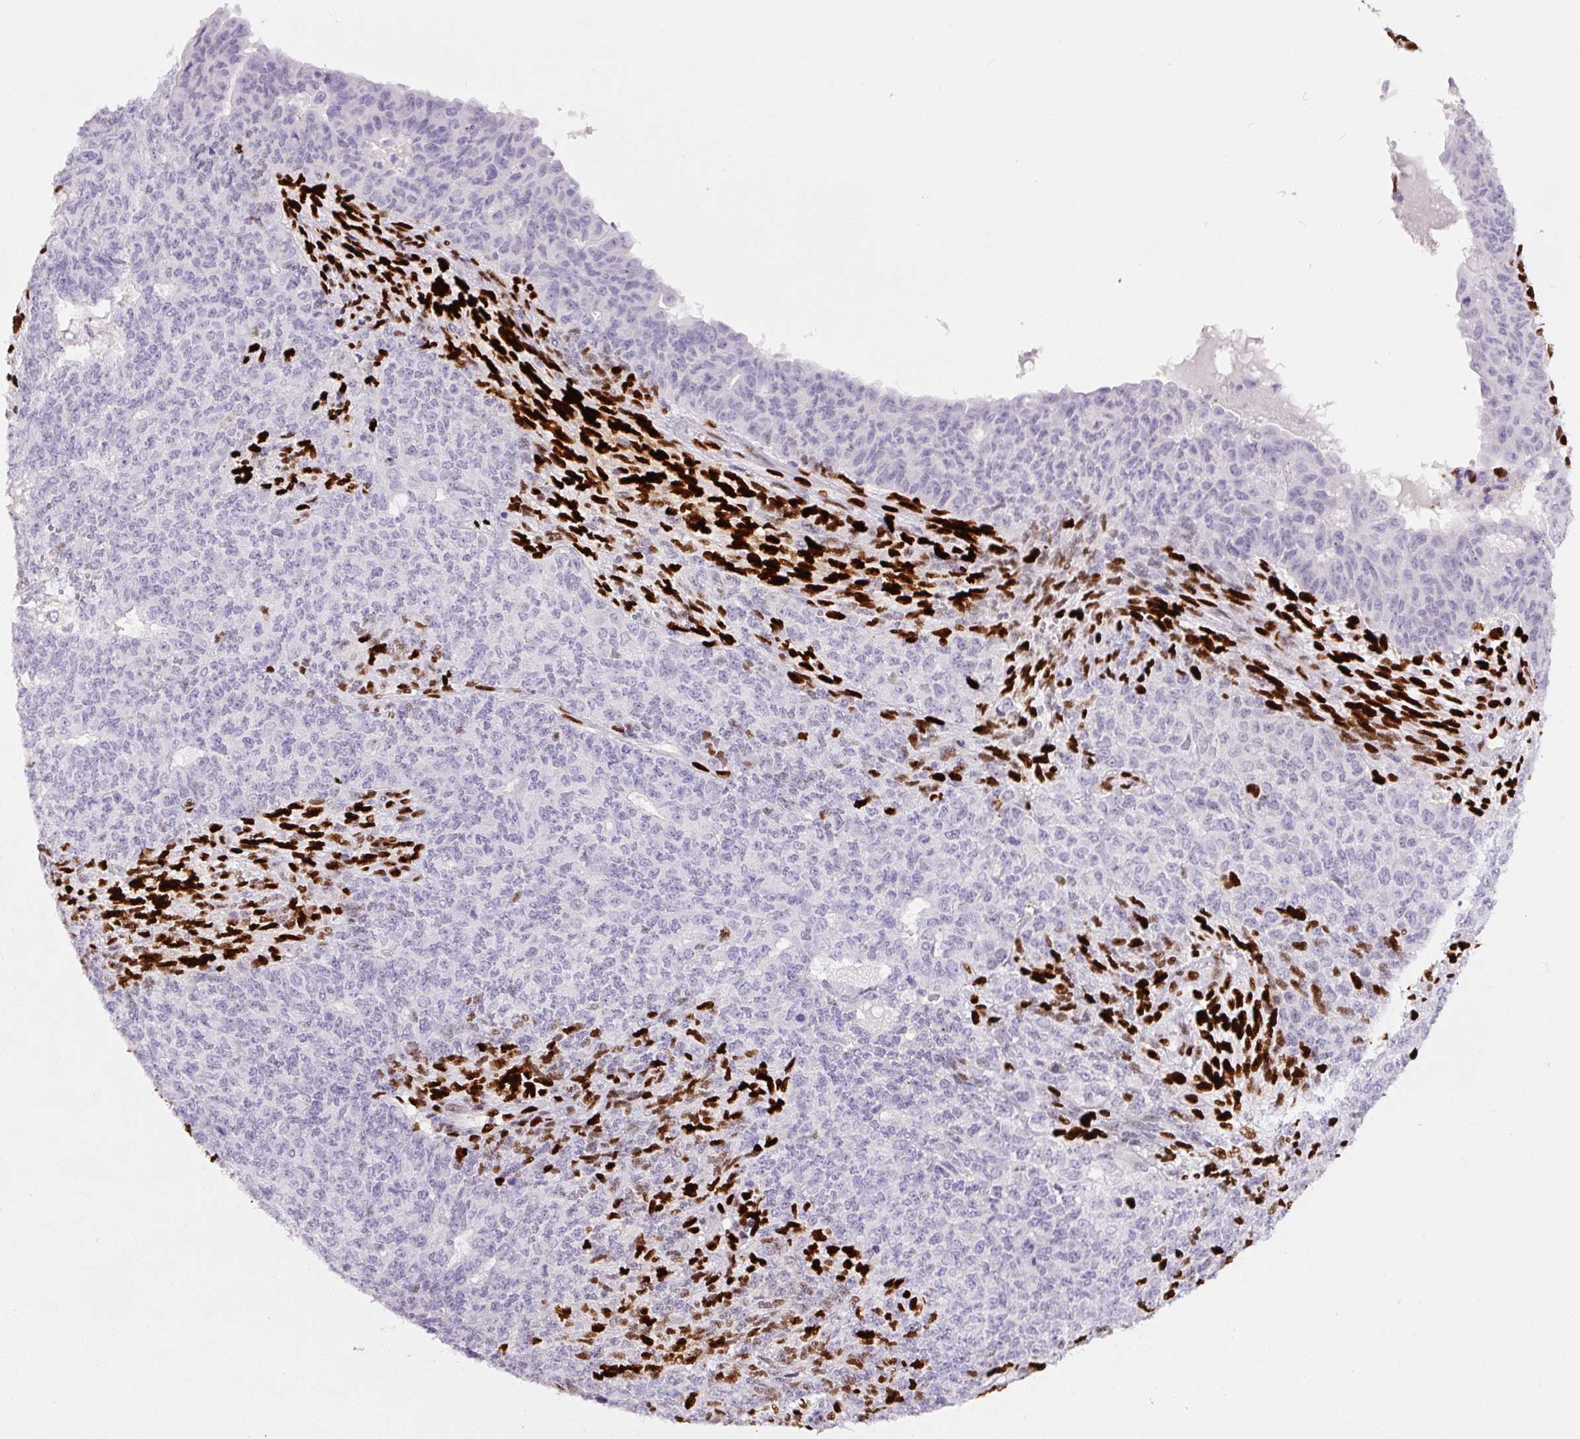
{"staining": {"intensity": "negative", "quantity": "none", "location": "none"}, "tissue": "endometrial cancer", "cell_type": "Tumor cells", "image_type": "cancer", "snomed": [{"axis": "morphology", "description": "Adenocarcinoma, NOS"}, {"axis": "topography", "description": "Endometrium"}], "caption": "Tumor cells show no significant staining in adenocarcinoma (endometrial).", "gene": "ZEB1", "patient": {"sex": "female", "age": 32}}